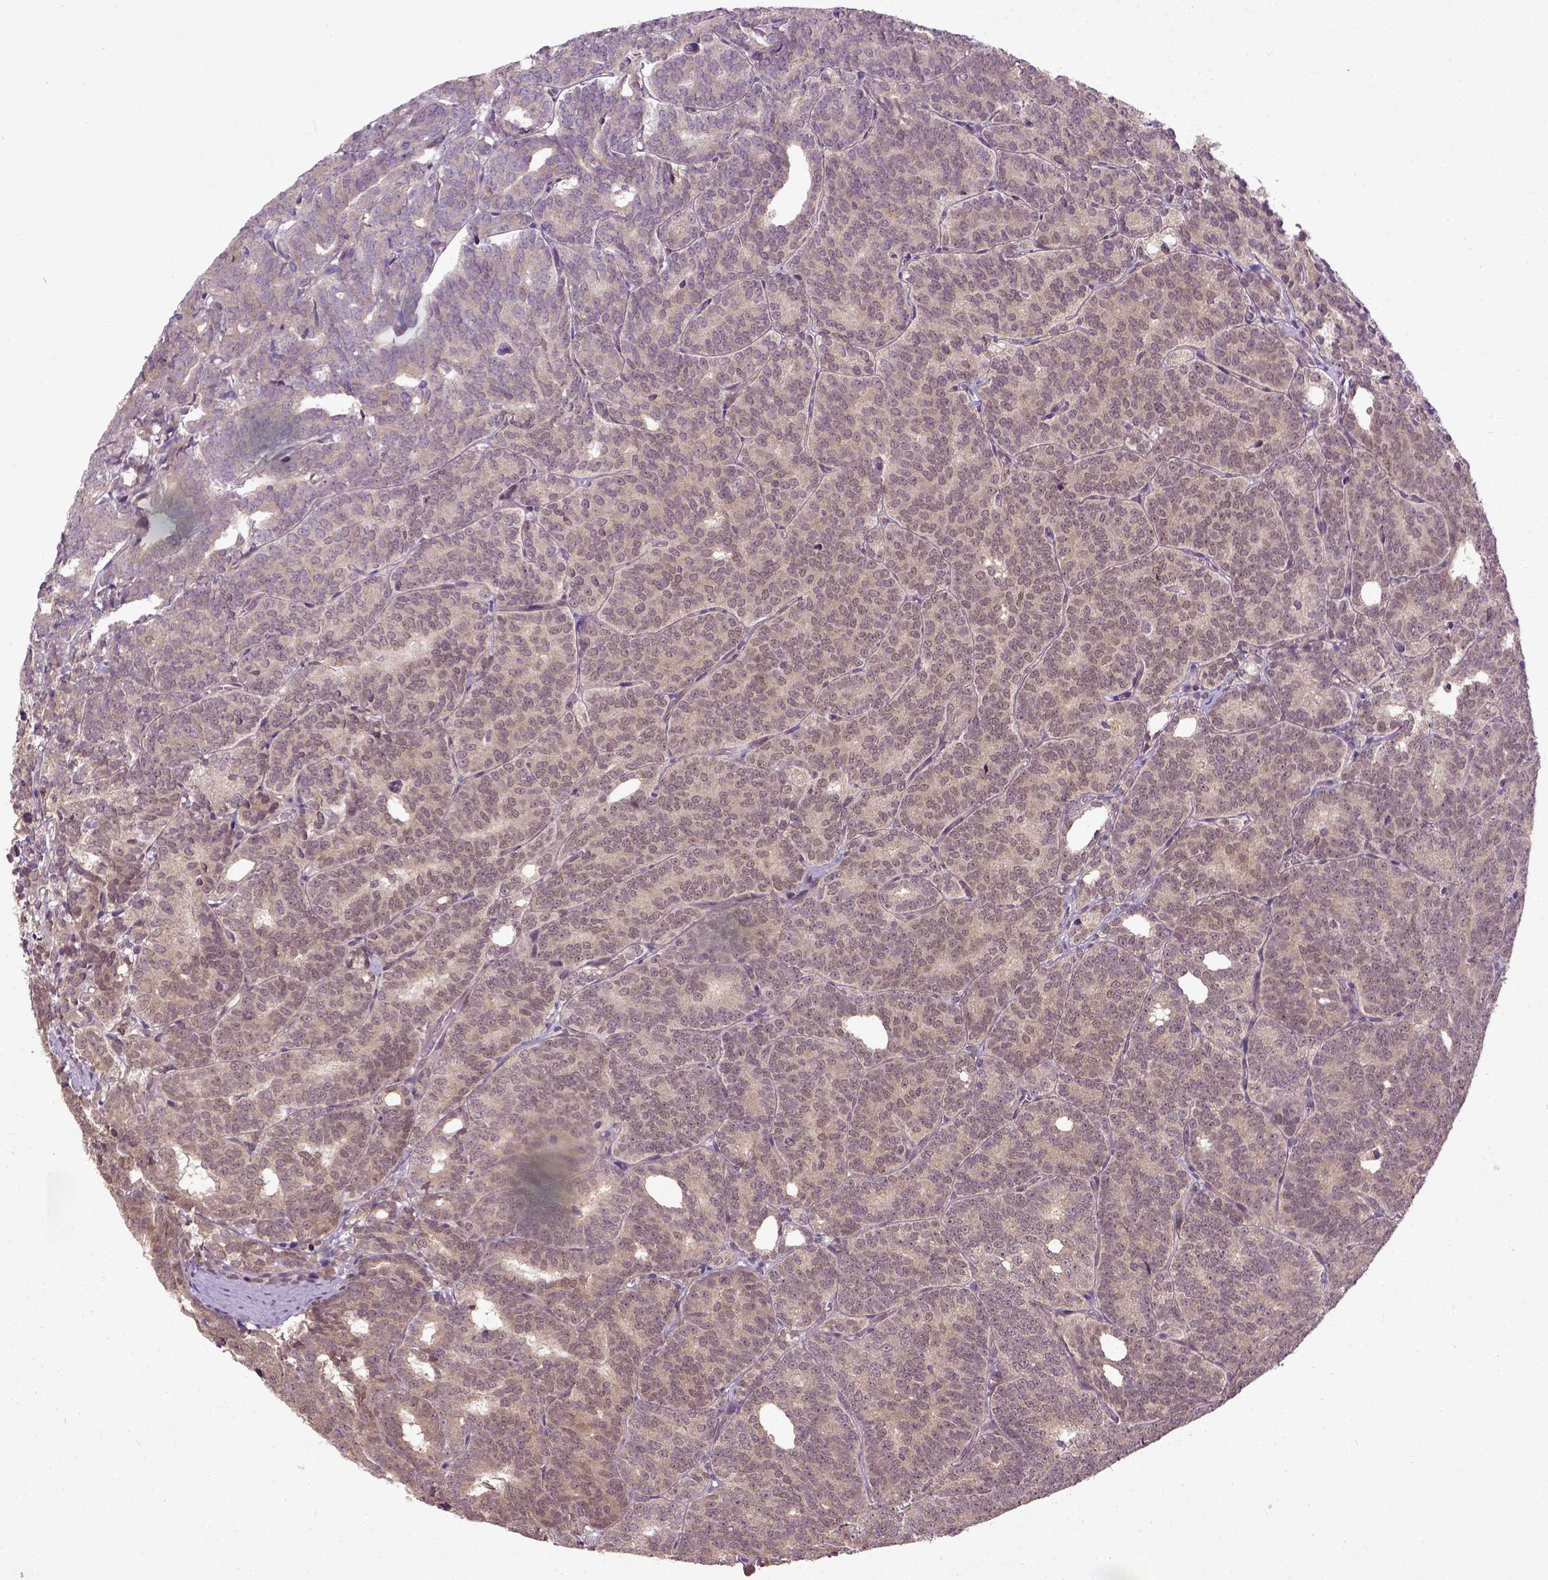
{"staining": {"intensity": "weak", "quantity": ">75%", "location": "cytoplasmic/membranous"}, "tissue": "prostate cancer", "cell_type": "Tumor cells", "image_type": "cancer", "snomed": [{"axis": "morphology", "description": "Adenocarcinoma, High grade"}, {"axis": "topography", "description": "Prostate"}], "caption": "Immunohistochemistry of human prostate high-grade adenocarcinoma exhibits low levels of weak cytoplasmic/membranous positivity in approximately >75% of tumor cells.", "gene": "UBA3", "patient": {"sex": "male", "age": 53}}